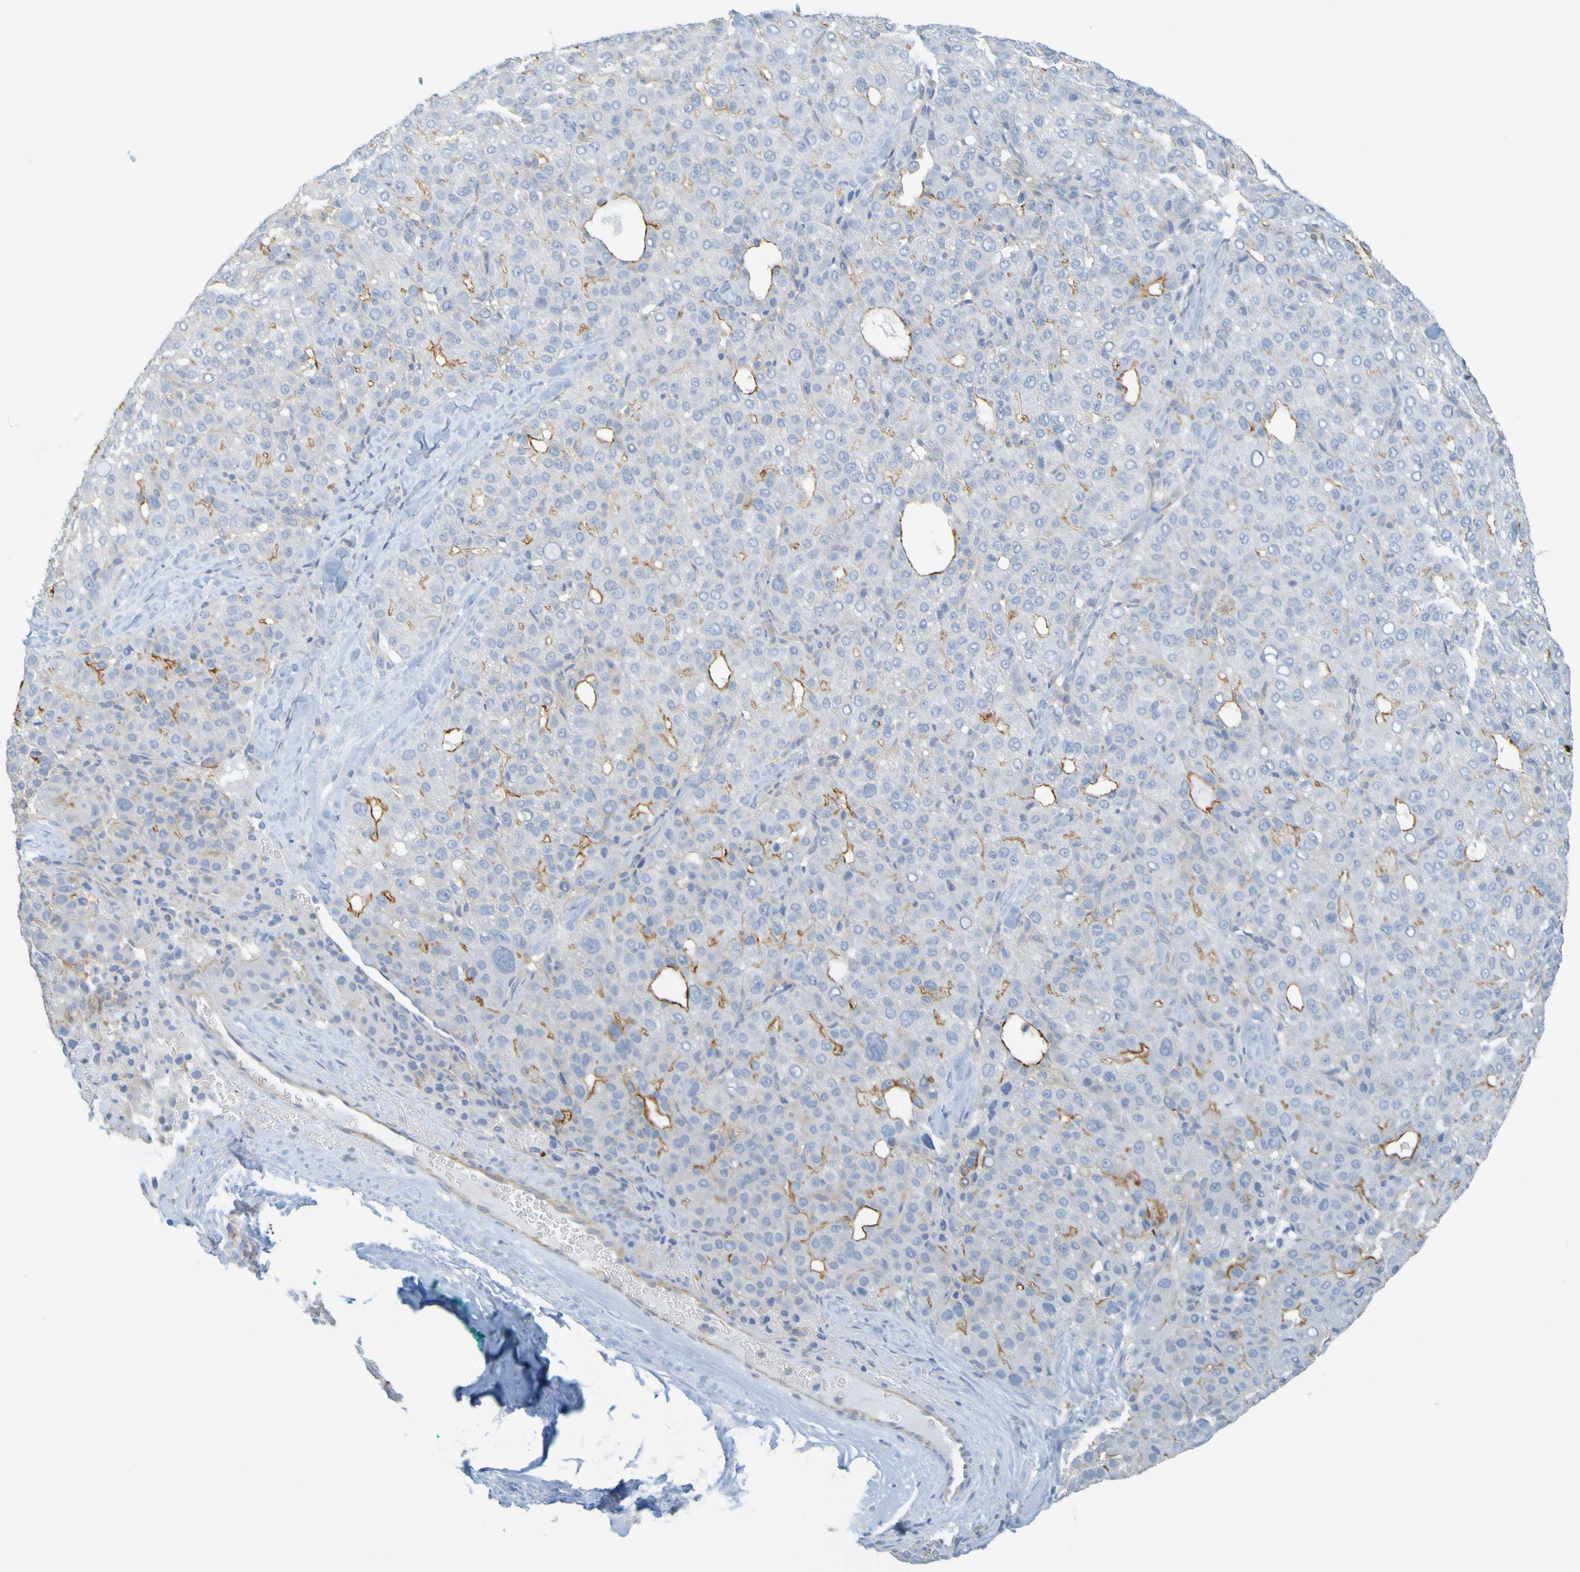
{"staining": {"intensity": "strong", "quantity": "<25%", "location": "cytoplasmic/membranous"}, "tissue": "liver cancer", "cell_type": "Tumor cells", "image_type": "cancer", "snomed": [{"axis": "morphology", "description": "Carcinoma, Hepatocellular, NOS"}, {"axis": "topography", "description": "Liver"}], "caption": "About <25% of tumor cells in liver hepatocellular carcinoma demonstrate strong cytoplasmic/membranous protein positivity as visualized by brown immunohistochemical staining.", "gene": "APPL1", "patient": {"sex": "male", "age": 65}}